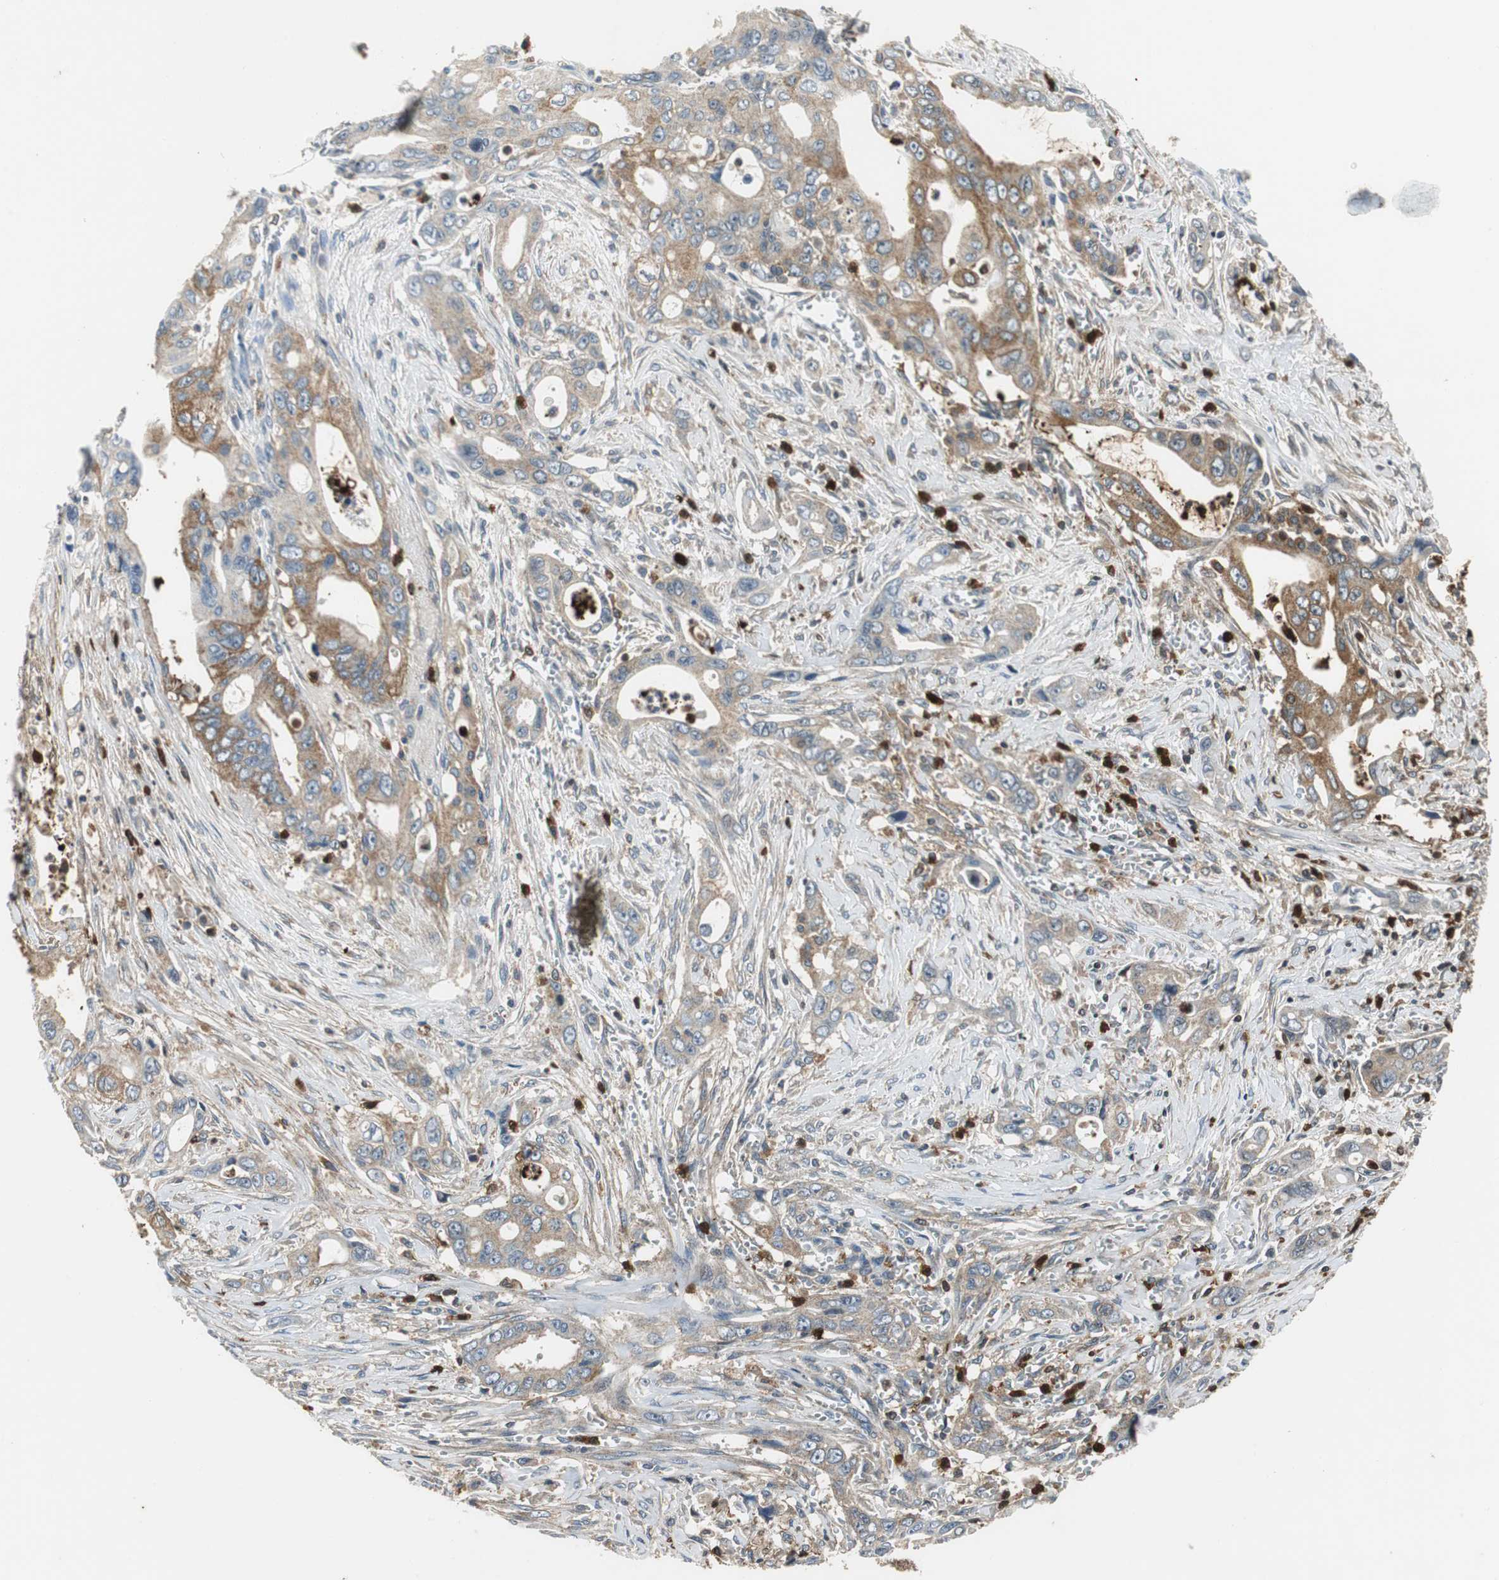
{"staining": {"intensity": "weak", "quantity": "25%-75%", "location": "cytoplasmic/membranous"}, "tissue": "pancreatic cancer", "cell_type": "Tumor cells", "image_type": "cancer", "snomed": [{"axis": "morphology", "description": "Adenocarcinoma, NOS"}, {"axis": "topography", "description": "Pancreas"}], "caption": "Weak cytoplasmic/membranous positivity for a protein is seen in approximately 25%-75% of tumor cells of adenocarcinoma (pancreatic) using IHC.", "gene": "ORM1", "patient": {"sex": "male", "age": 59}}